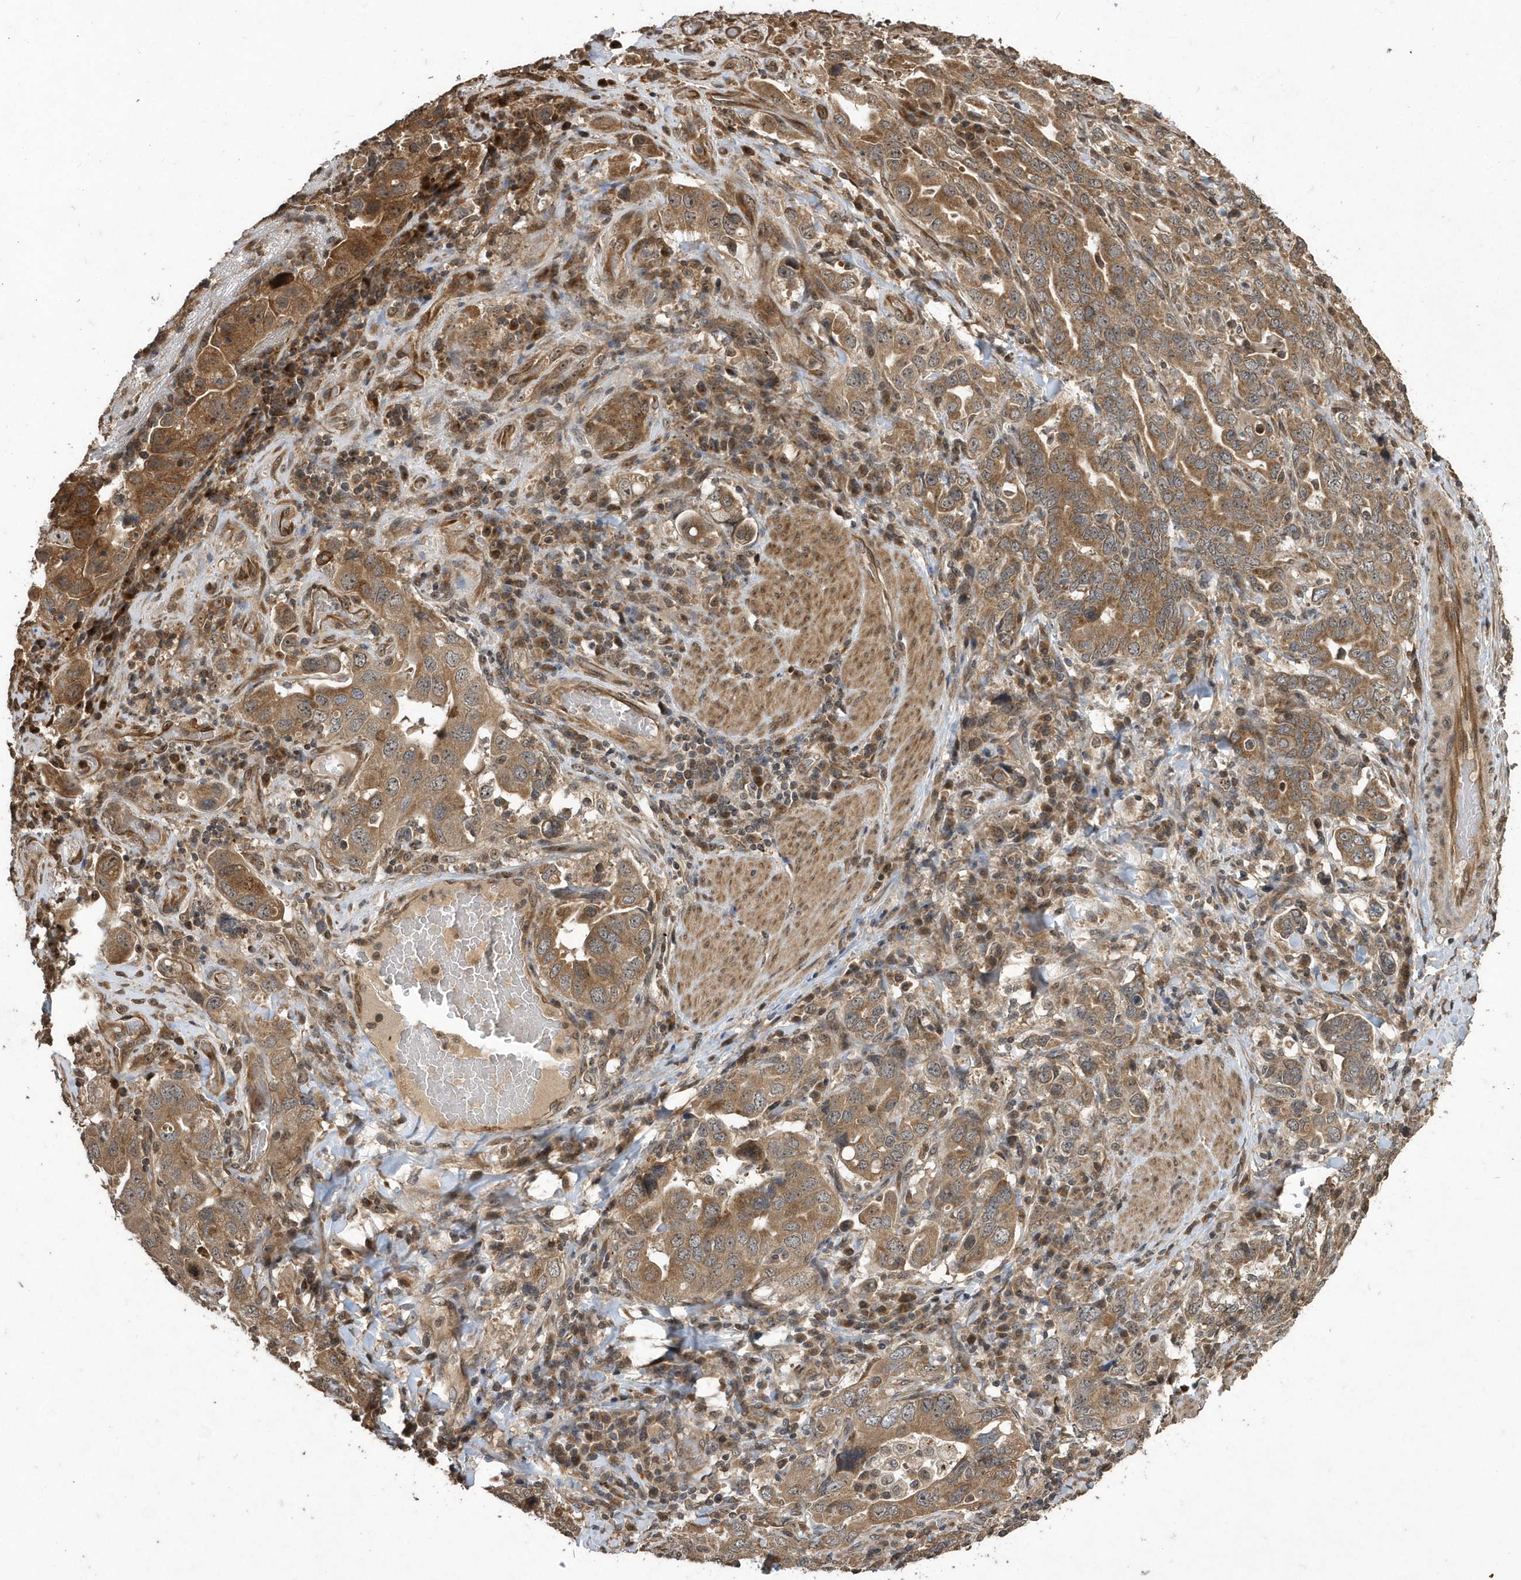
{"staining": {"intensity": "moderate", "quantity": ">75%", "location": "cytoplasmic/membranous"}, "tissue": "stomach cancer", "cell_type": "Tumor cells", "image_type": "cancer", "snomed": [{"axis": "morphology", "description": "Adenocarcinoma, NOS"}, {"axis": "topography", "description": "Stomach, upper"}], "caption": "Immunohistochemistry (IHC) (DAB (3,3'-diaminobenzidine)) staining of adenocarcinoma (stomach) demonstrates moderate cytoplasmic/membranous protein positivity in about >75% of tumor cells.", "gene": "WASHC5", "patient": {"sex": "male", "age": 62}}